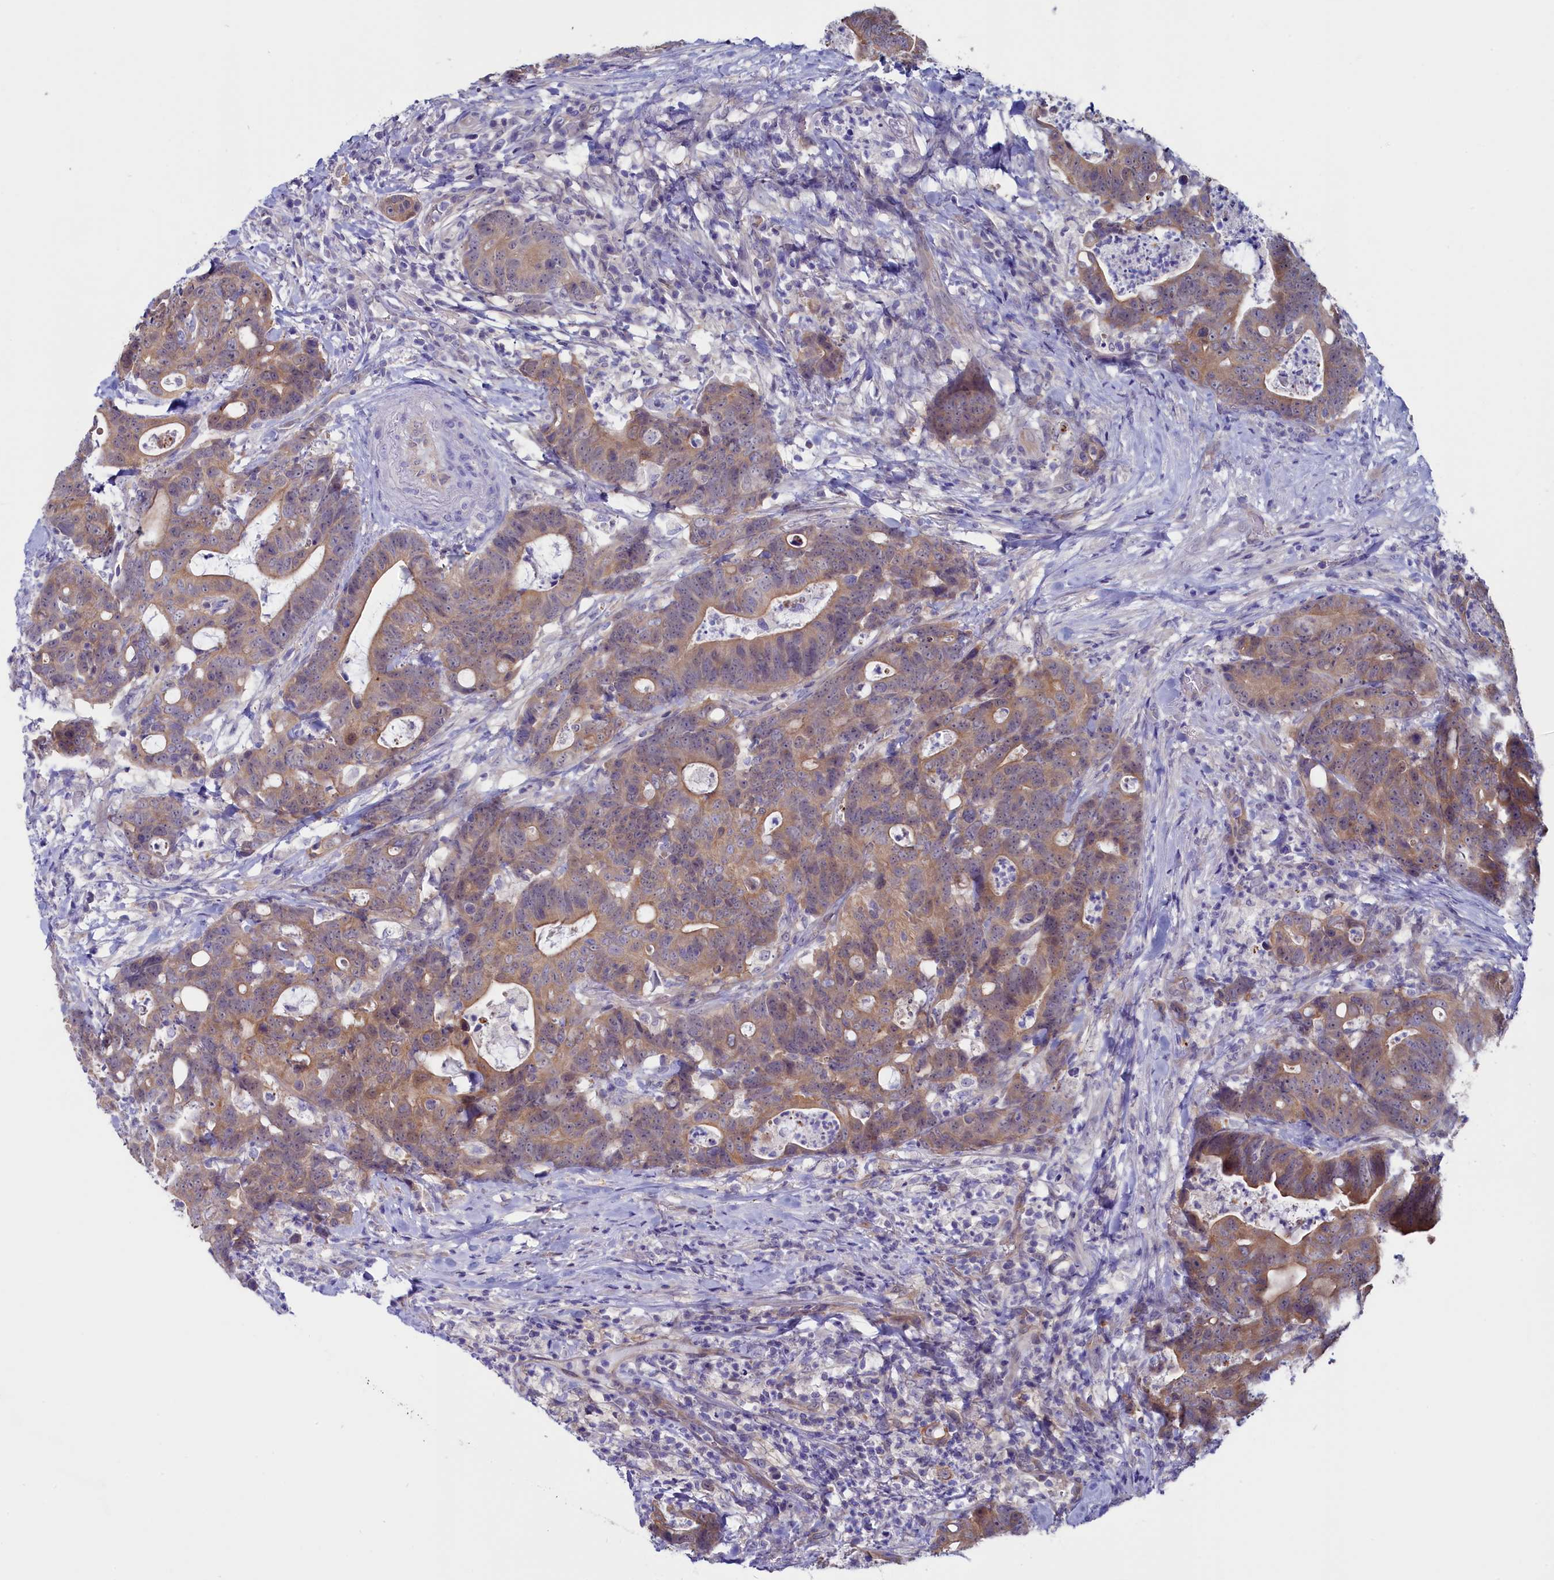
{"staining": {"intensity": "moderate", "quantity": ">75%", "location": "cytoplasmic/membranous"}, "tissue": "colorectal cancer", "cell_type": "Tumor cells", "image_type": "cancer", "snomed": [{"axis": "morphology", "description": "Adenocarcinoma, NOS"}, {"axis": "topography", "description": "Colon"}], "caption": "Colorectal adenocarcinoma stained for a protein displays moderate cytoplasmic/membranous positivity in tumor cells.", "gene": "CIAPIN1", "patient": {"sex": "female", "age": 82}}